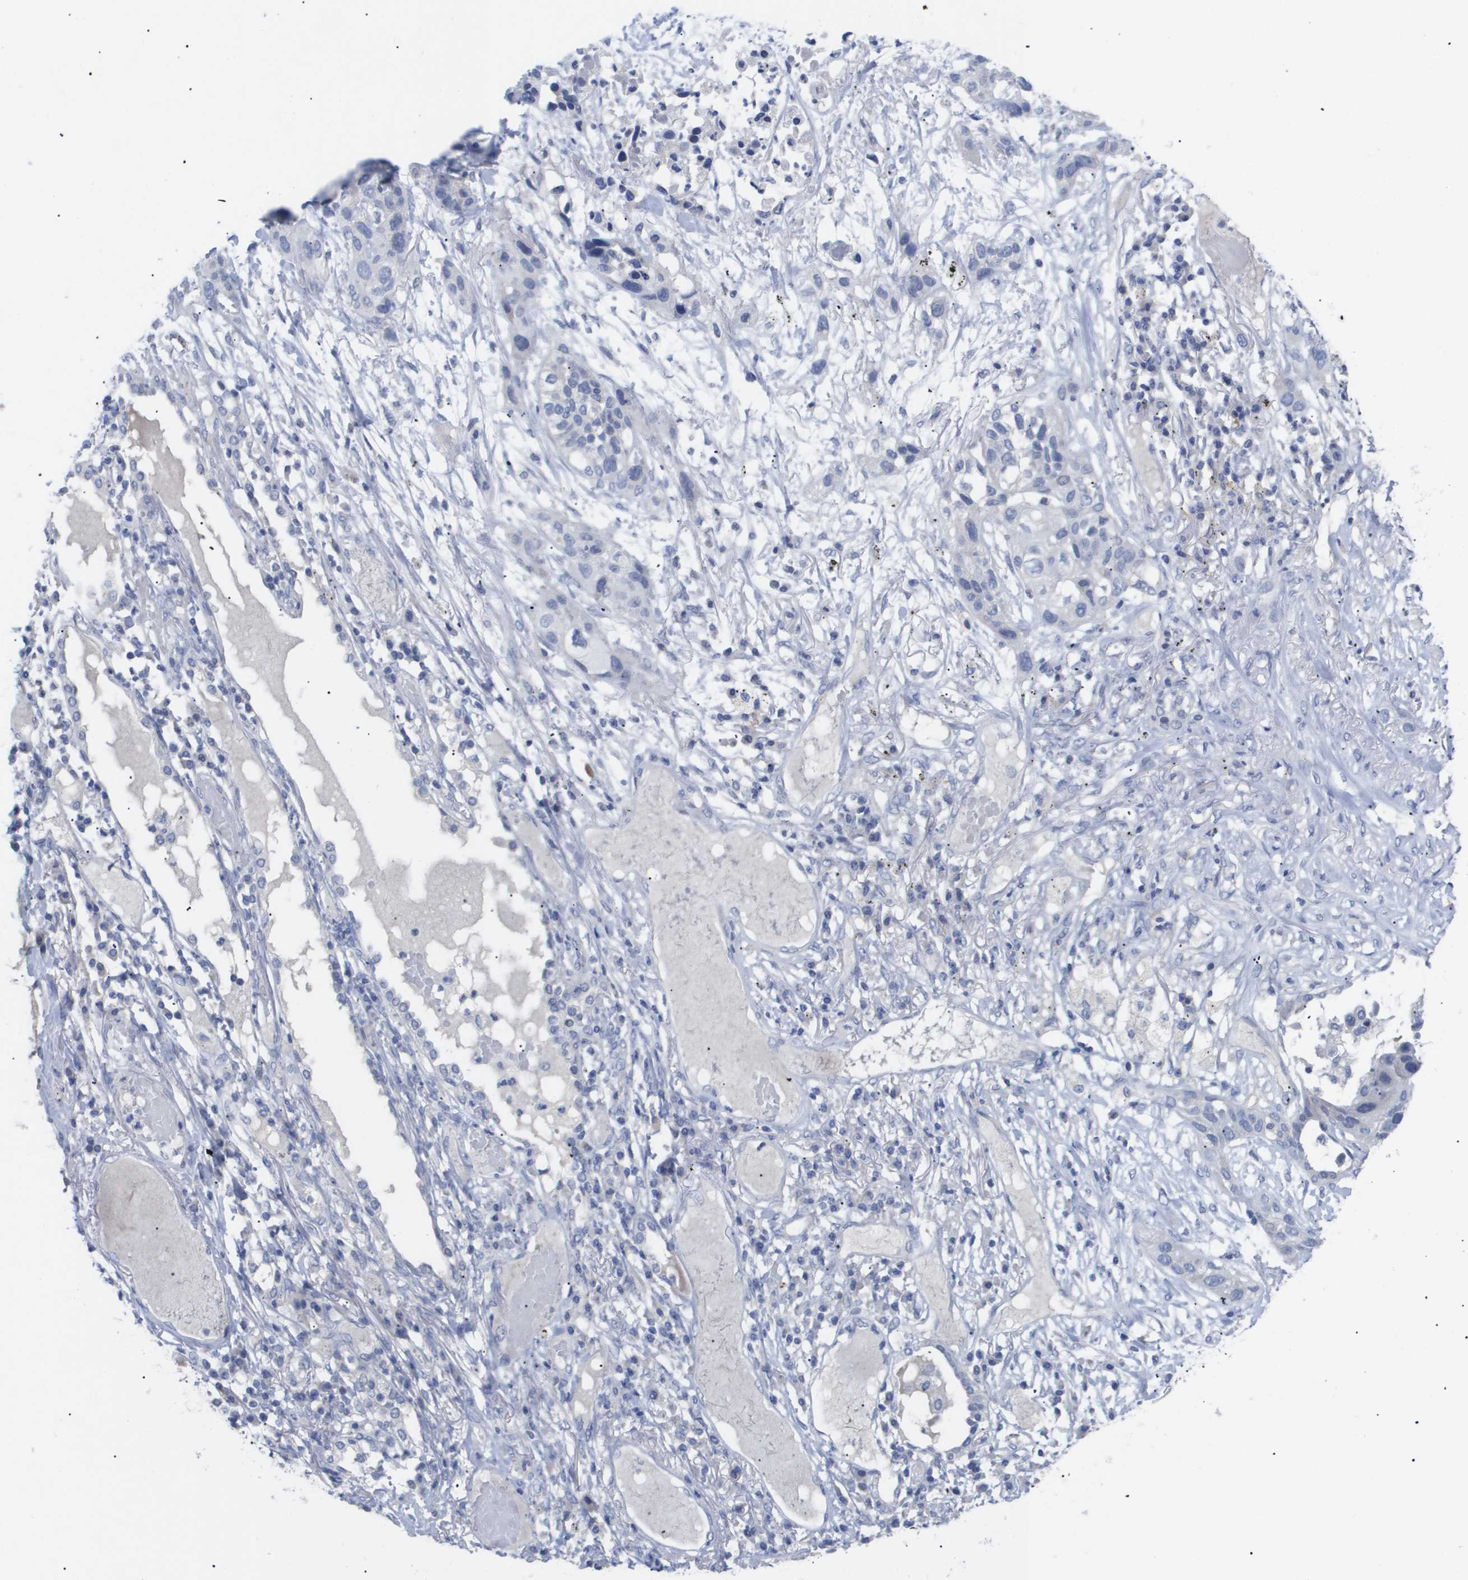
{"staining": {"intensity": "negative", "quantity": "none", "location": "none"}, "tissue": "lung cancer", "cell_type": "Tumor cells", "image_type": "cancer", "snomed": [{"axis": "morphology", "description": "Squamous cell carcinoma, NOS"}, {"axis": "topography", "description": "Lung"}], "caption": "IHC micrograph of human lung cancer (squamous cell carcinoma) stained for a protein (brown), which exhibits no staining in tumor cells. Nuclei are stained in blue.", "gene": "CAV3", "patient": {"sex": "male", "age": 71}}